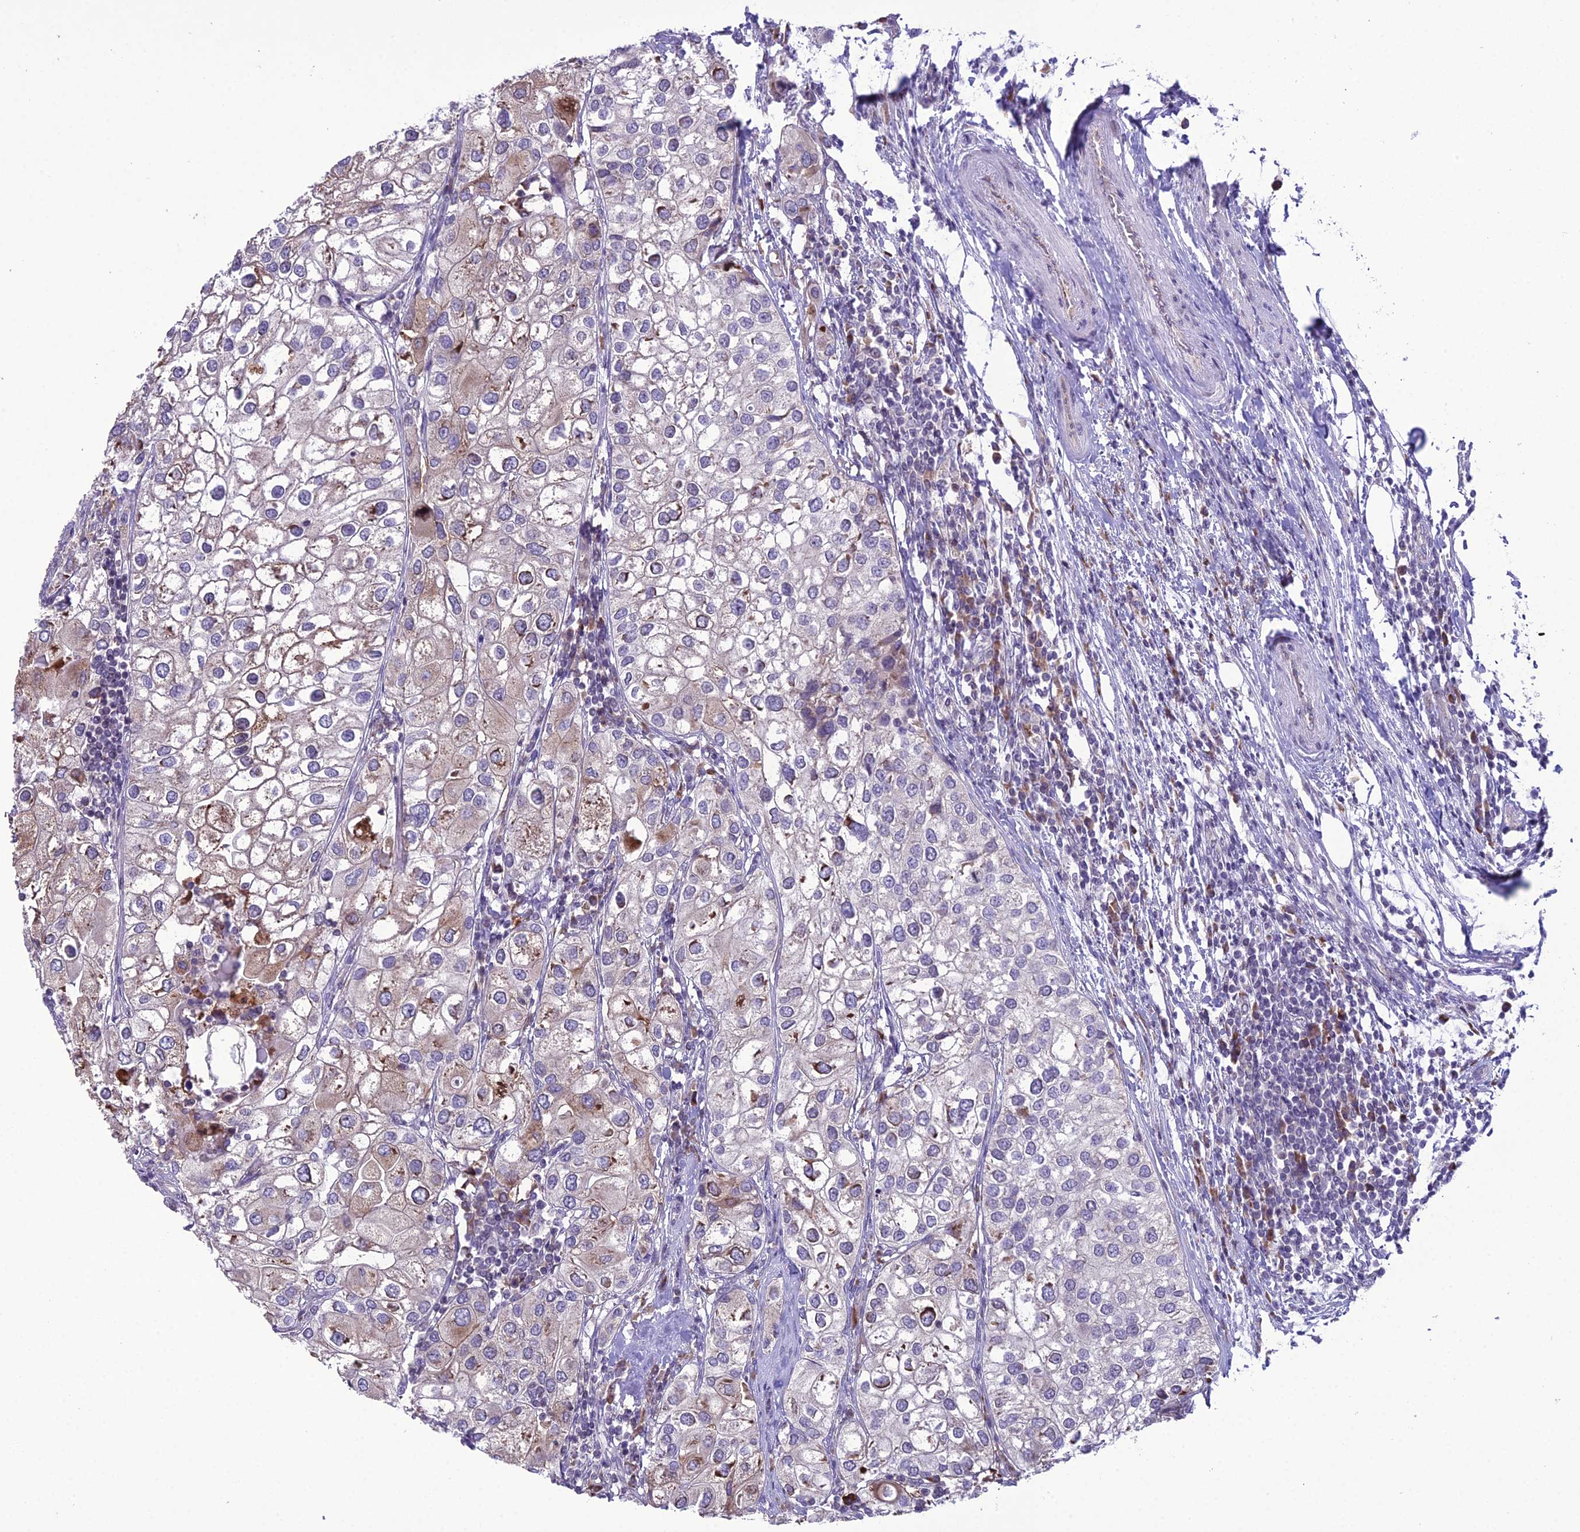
{"staining": {"intensity": "weak", "quantity": "<25%", "location": "cytoplasmic/membranous"}, "tissue": "urothelial cancer", "cell_type": "Tumor cells", "image_type": "cancer", "snomed": [{"axis": "morphology", "description": "Urothelial carcinoma, High grade"}, {"axis": "topography", "description": "Urinary bladder"}], "caption": "Protein analysis of high-grade urothelial carcinoma demonstrates no significant staining in tumor cells.", "gene": "RPS26", "patient": {"sex": "male", "age": 64}}